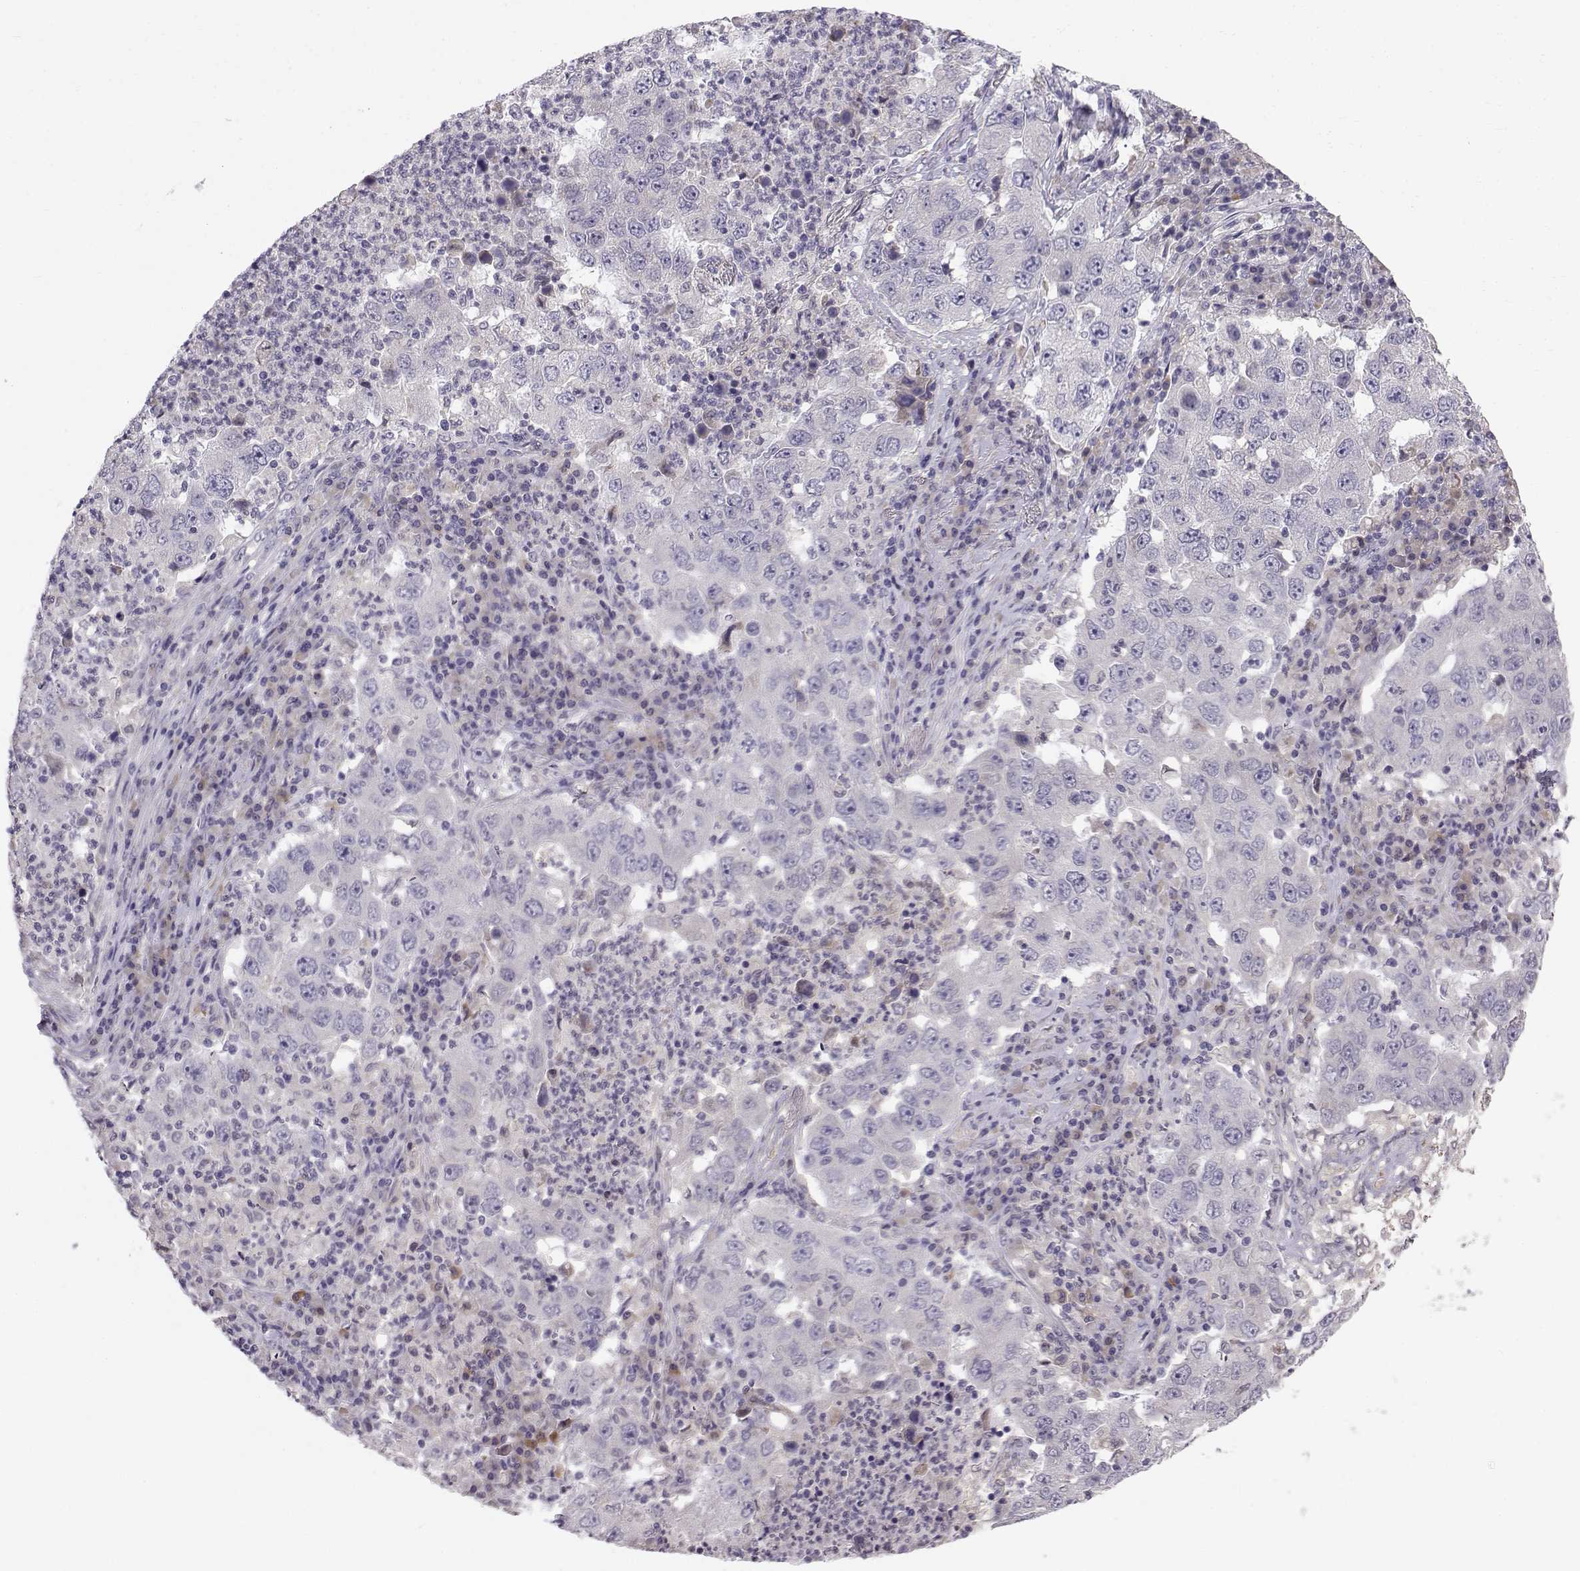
{"staining": {"intensity": "negative", "quantity": "none", "location": "none"}, "tissue": "lung cancer", "cell_type": "Tumor cells", "image_type": "cancer", "snomed": [{"axis": "morphology", "description": "Adenocarcinoma, NOS"}, {"axis": "topography", "description": "Lung"}], "caption": "There is no significant positivity in tumor cells of lung adenocarcinoma.", "gene": "ACSL6", "patient": {"sex": "male", "age": 73}}